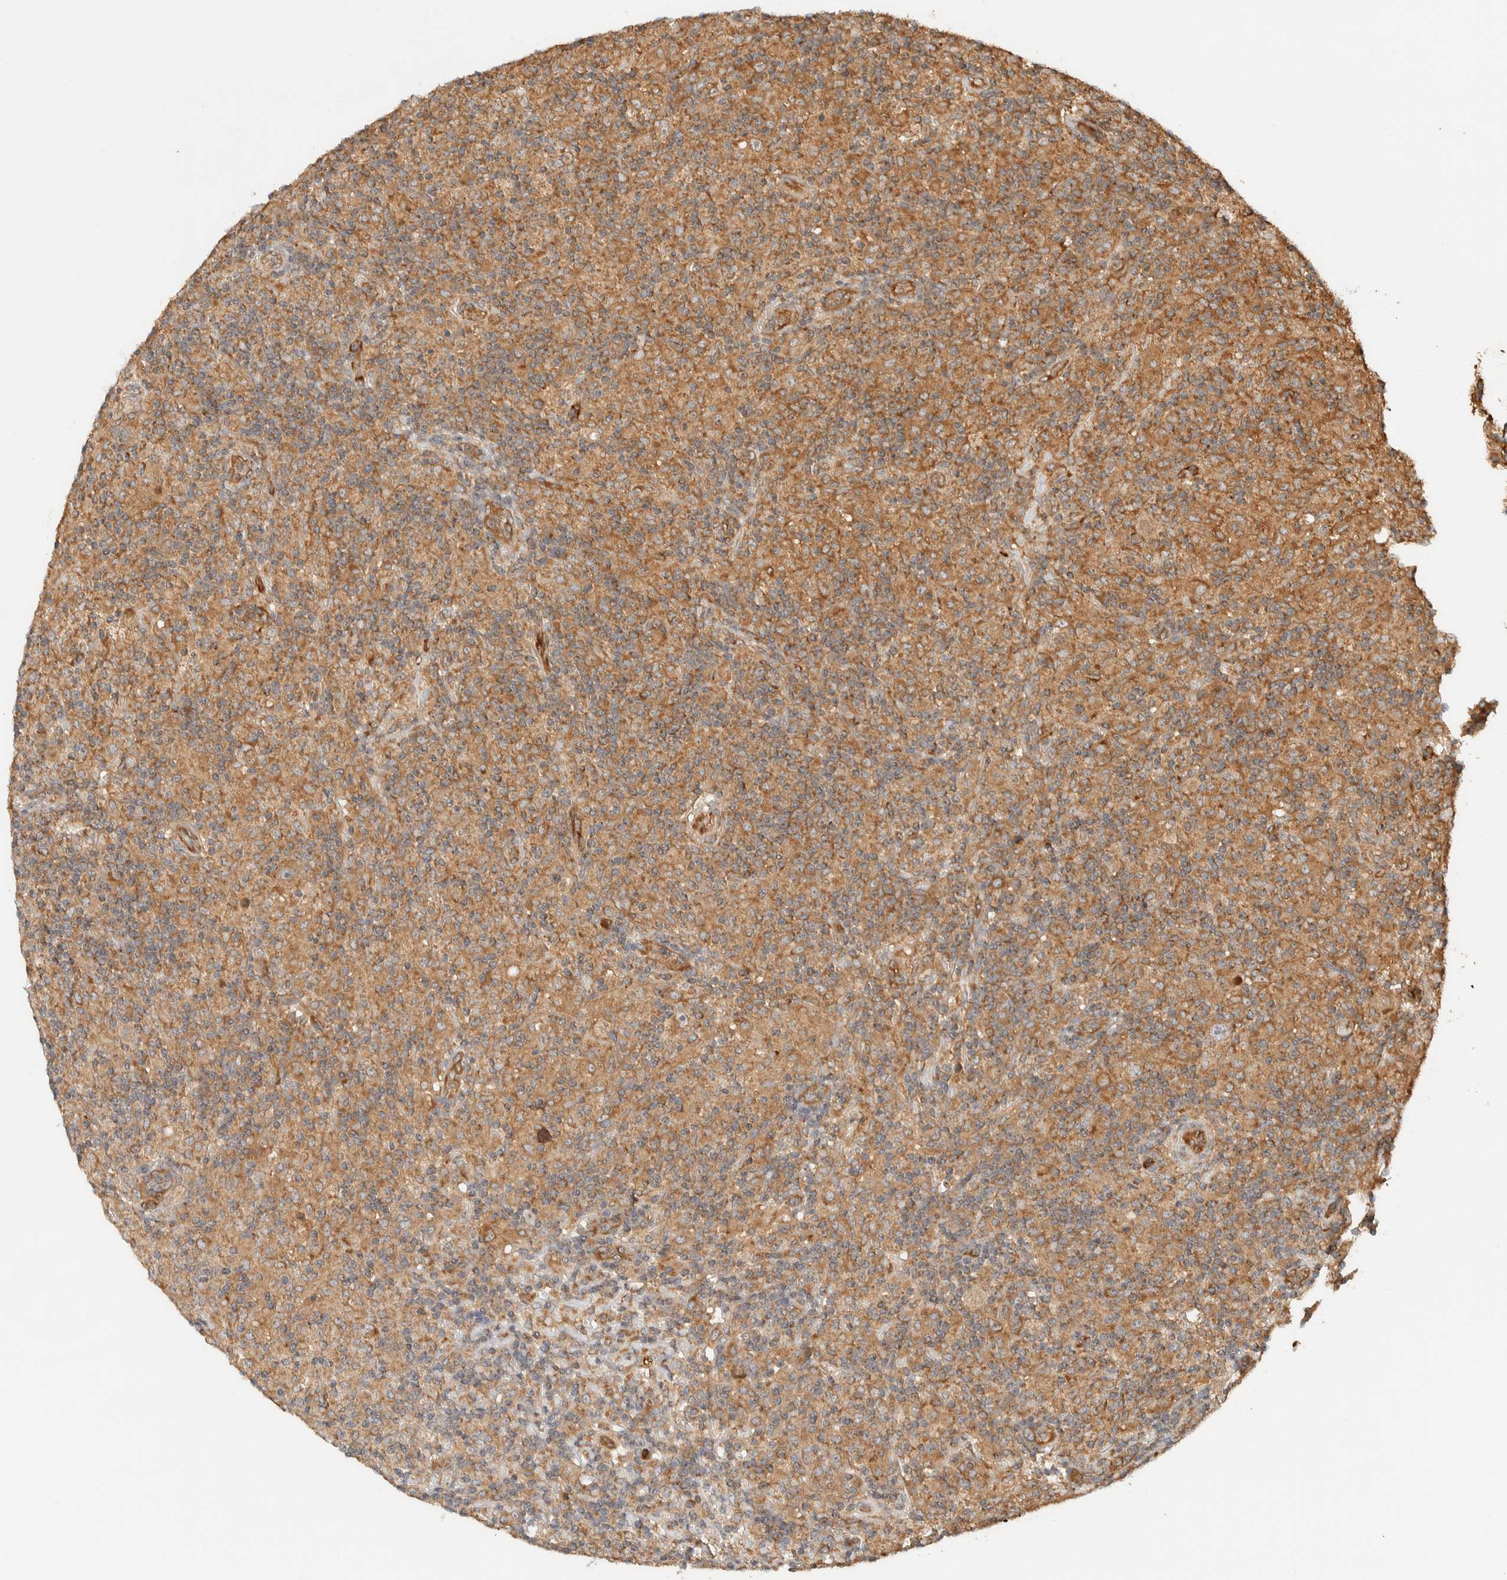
{"staining": {"intensity": "moderate", "quantity": ">75%", "location": "cytoplasmic/membranous"}, "tissue": "lymphoma", "cell_type": "Tumor cells", "image_type": "cancer", "snomed": [{"axis": "morphology", "description": "Hodgkin's disease, NOS"}, {"axis": "topography", "description": "Lymph node"}], "caption": "Tumor cells exhibit medium levels of moderate cytoplasmic/membranous positivity in about >75% of cells in Hodgkin's disease.", "gene": "TTI2", "patient": {"sex": "male", "age": 70}}